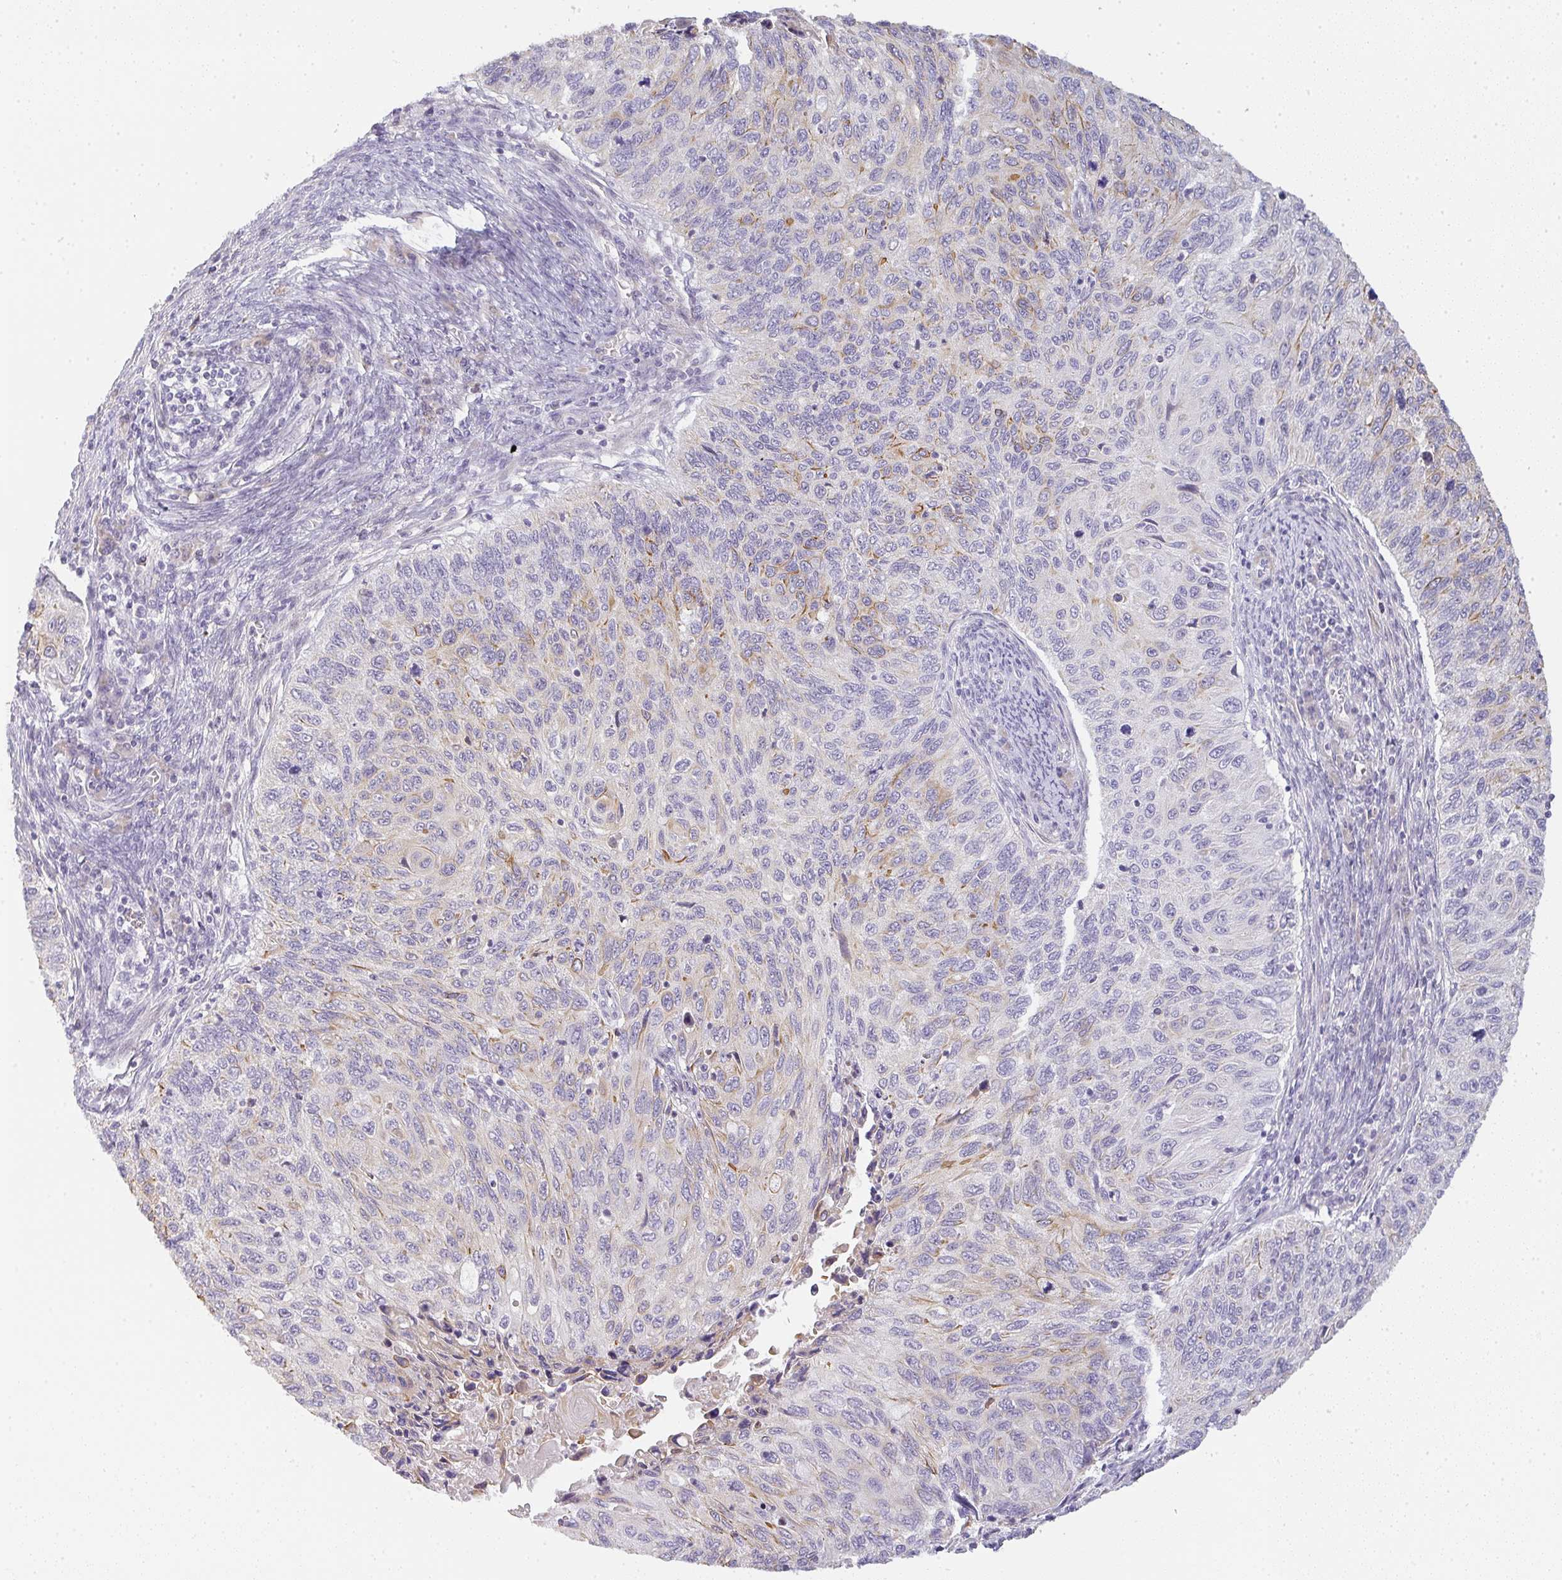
{"staining": {"intensity": "moderate", "quantity": "25%-75%", "location": "cytoplasmic/membranous"}, "tissue": "cervical cancer", "cell_type": "Tumor cells", "image_type": "cancer", "snomed": [{"axis": "morphology", "description": "Squamous cell carcinoma, NOS"}, {"axis": "topography", "description": "Cervix"}], "caption": "Squamous cell carcinoma (cervical) stained with a protein marker reveals moderate staining in tumor cells.", "gene": "SIRPB2", "patient": {"sex": "female", "age": 70}}